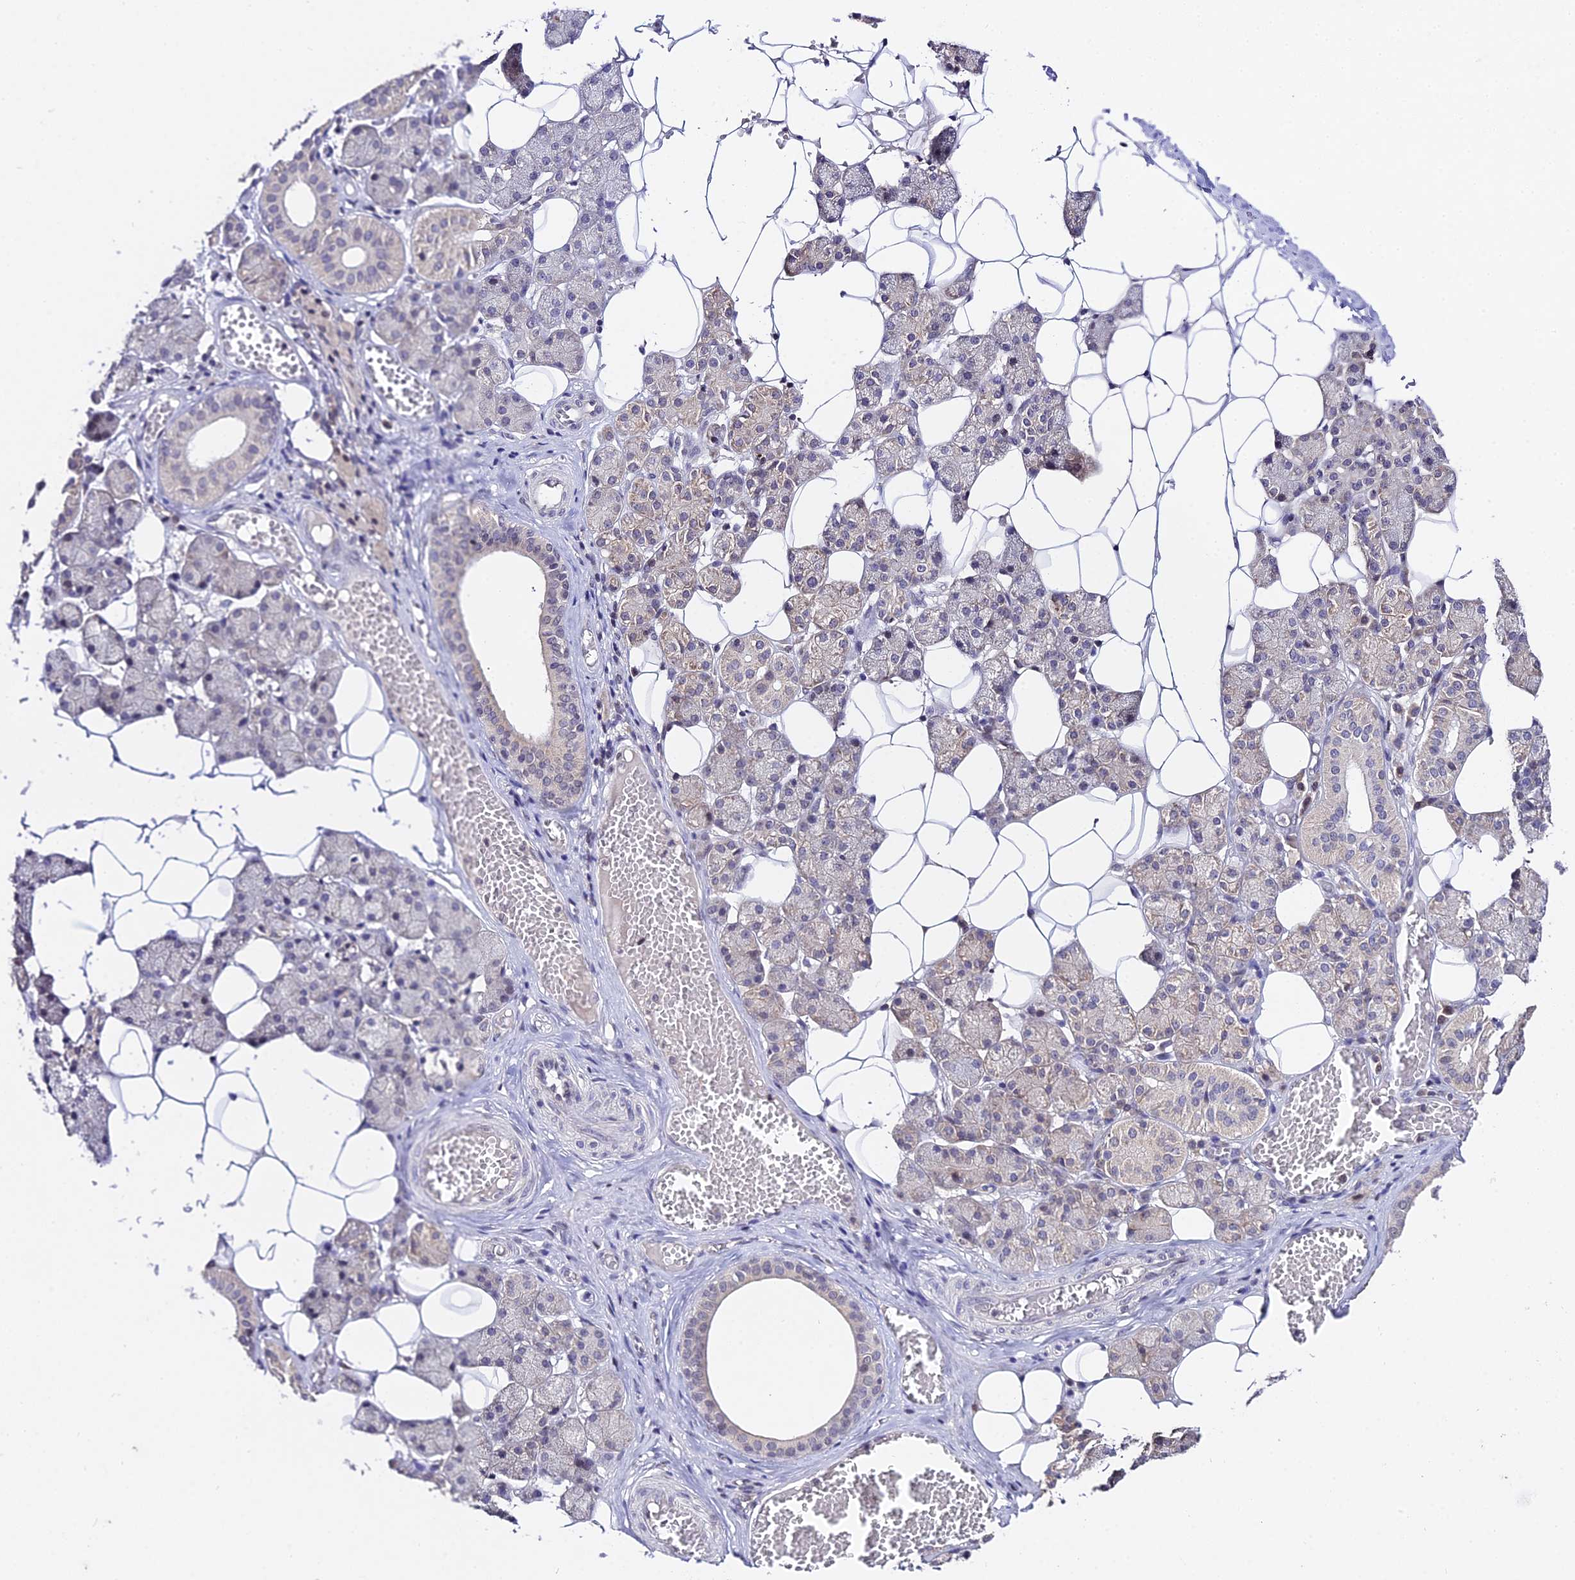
{"staining": {"intensity": "weak", "quantity": "<25%", "location": "cytoplasmic/membranous"}, "tissue": "salivary gland", "cell_type": "Glandular cells", "image_type": "normal", "snomed": [{"axis": "morphology", "description": "Normal tissue, NOS"}, {"axis": "topography", "description": "Salivary gland"}], "caption": "Unremarkable salivary gland was stained to show a protein in brown. There is no significant staining in glandular cells. (DAB (3,3'-diaminobenzidine) immunohistochemistry with hematoxylin counter stain).", "gene": "TEKT1", "patient": {"sex": "female", "age": 33}}